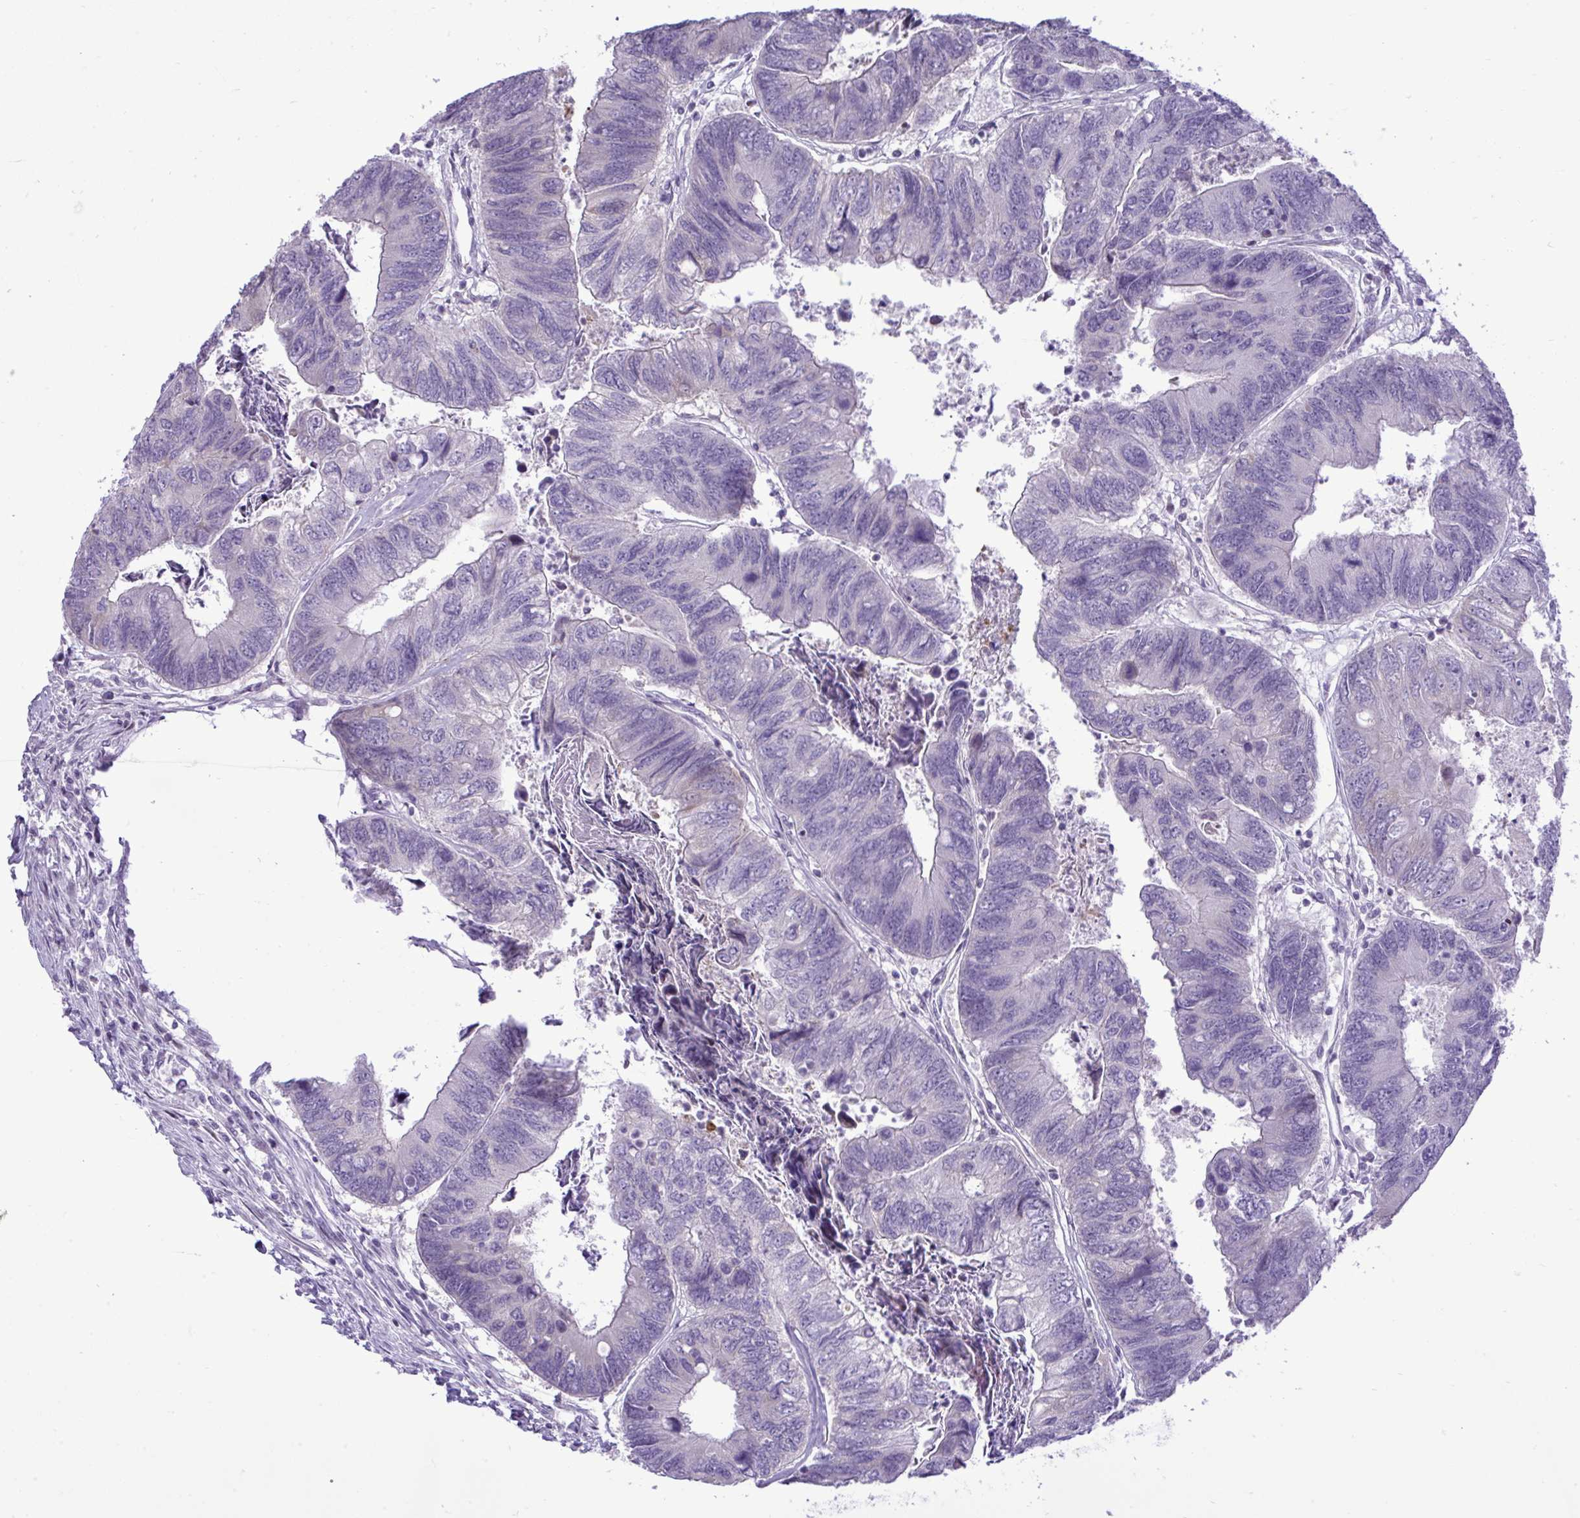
{"staining": {"intensity": "weak", "quantity": "<25%", "location": "cytoplasmic/membranous"}, "tissue": "colorectal cancer", "cell_type": "Tumor cells", "image_type": "cancer", "snomed": [{"axis": "morphology", "description": "Adenocarcinoma, NOS"}, {"axis": "topography", "description": "Colon"}], "caption": "DAB (3,3'-diaminobenzidine) immunohistochemical staining of human colorectal cancer exhibits no significant positivity in tumor cells.", "gene": "SPAG1", "patient": {"sex": "female", "age": 67}}